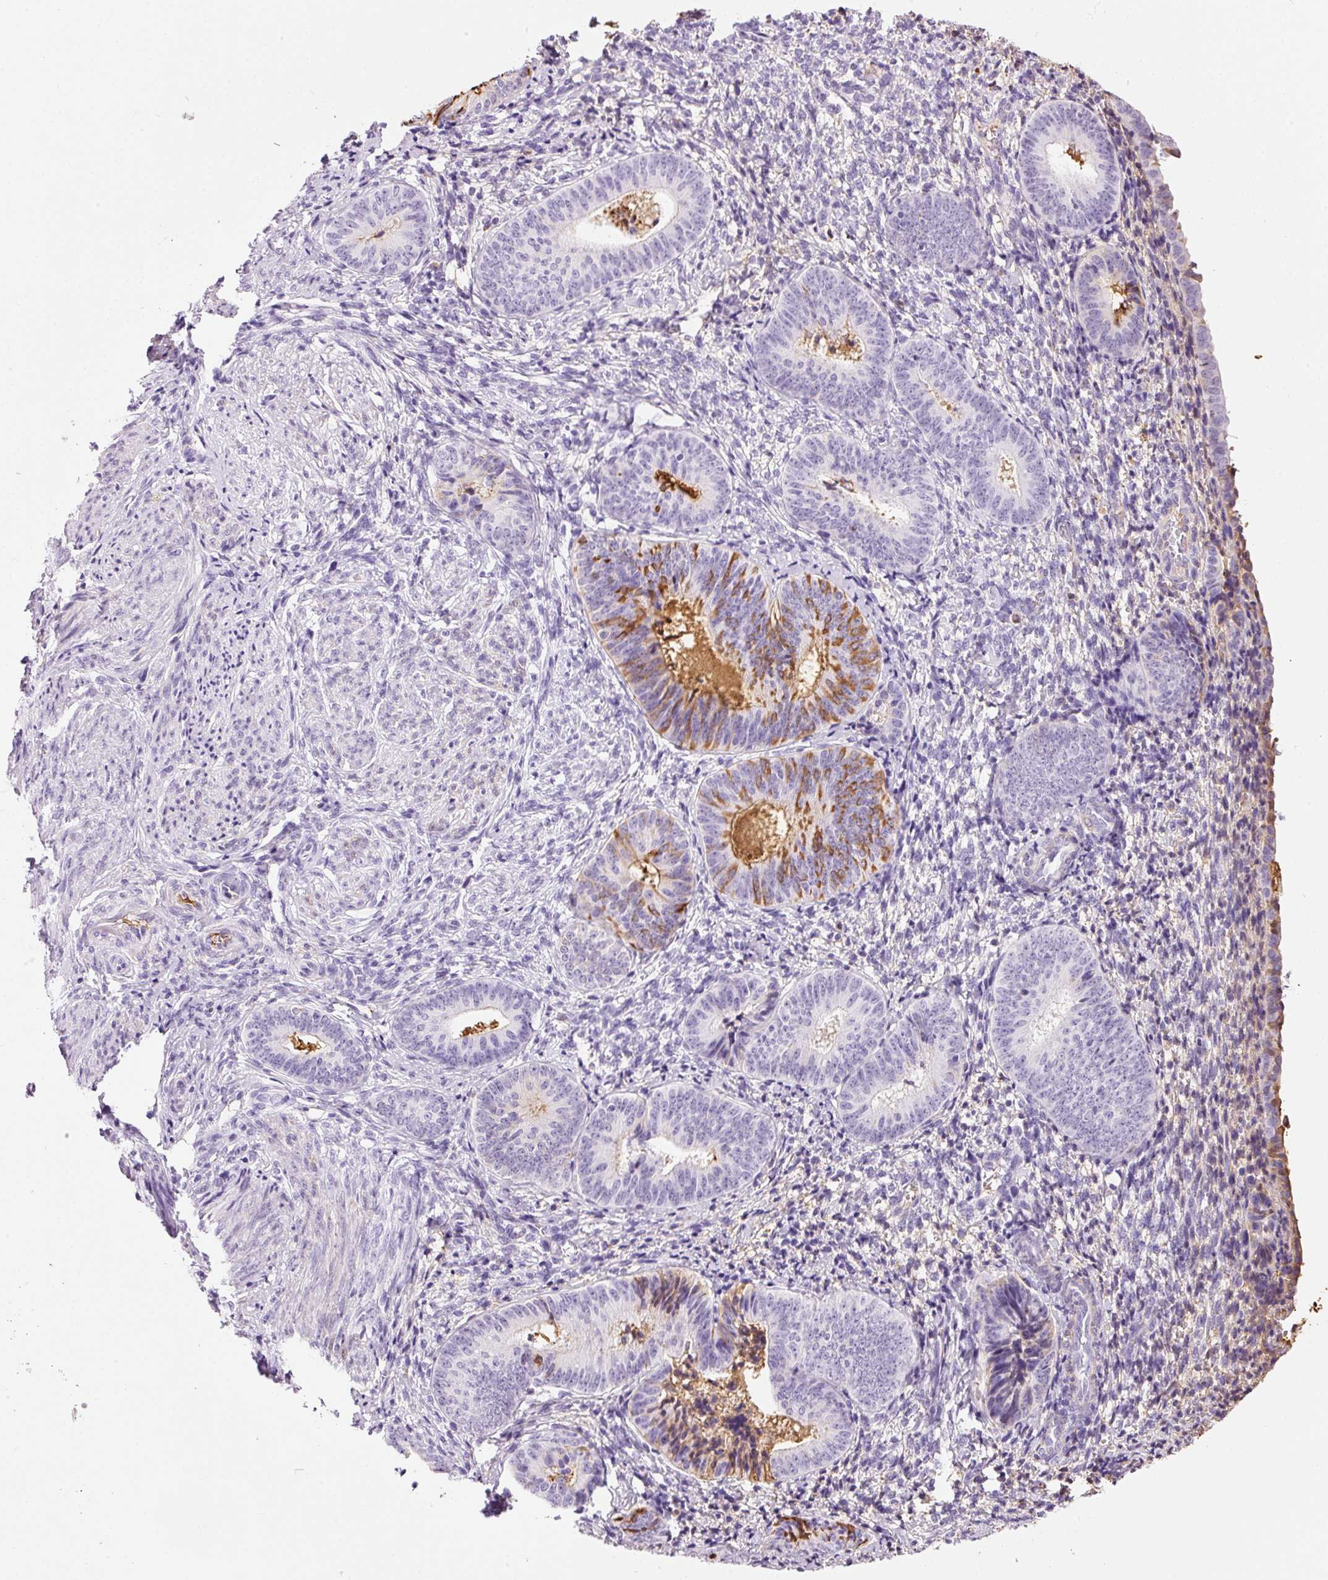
{"staining": {"intensity": "moderate", "quantity": "<25%", "location": "cytoplasmic/membranous"}, "tissue": "cervical cancer", "cell_type": "Tumor cells", "image_type": "cancer", "snomed": [{"axis": "morphology", "description": "Squamous cell carcinoma, NOS"}, {"axis": "topography", "description": "Cervix"}], "caption": "Immunohistochemistry image of cervical cancer stained for a protein (brown), which displays low levels of moderate cytoplasmic/membranous staining in approximately <25% of tumor cells.", "gene": "PRPF38B", "patient": {"sex": "female", "age": 59}}